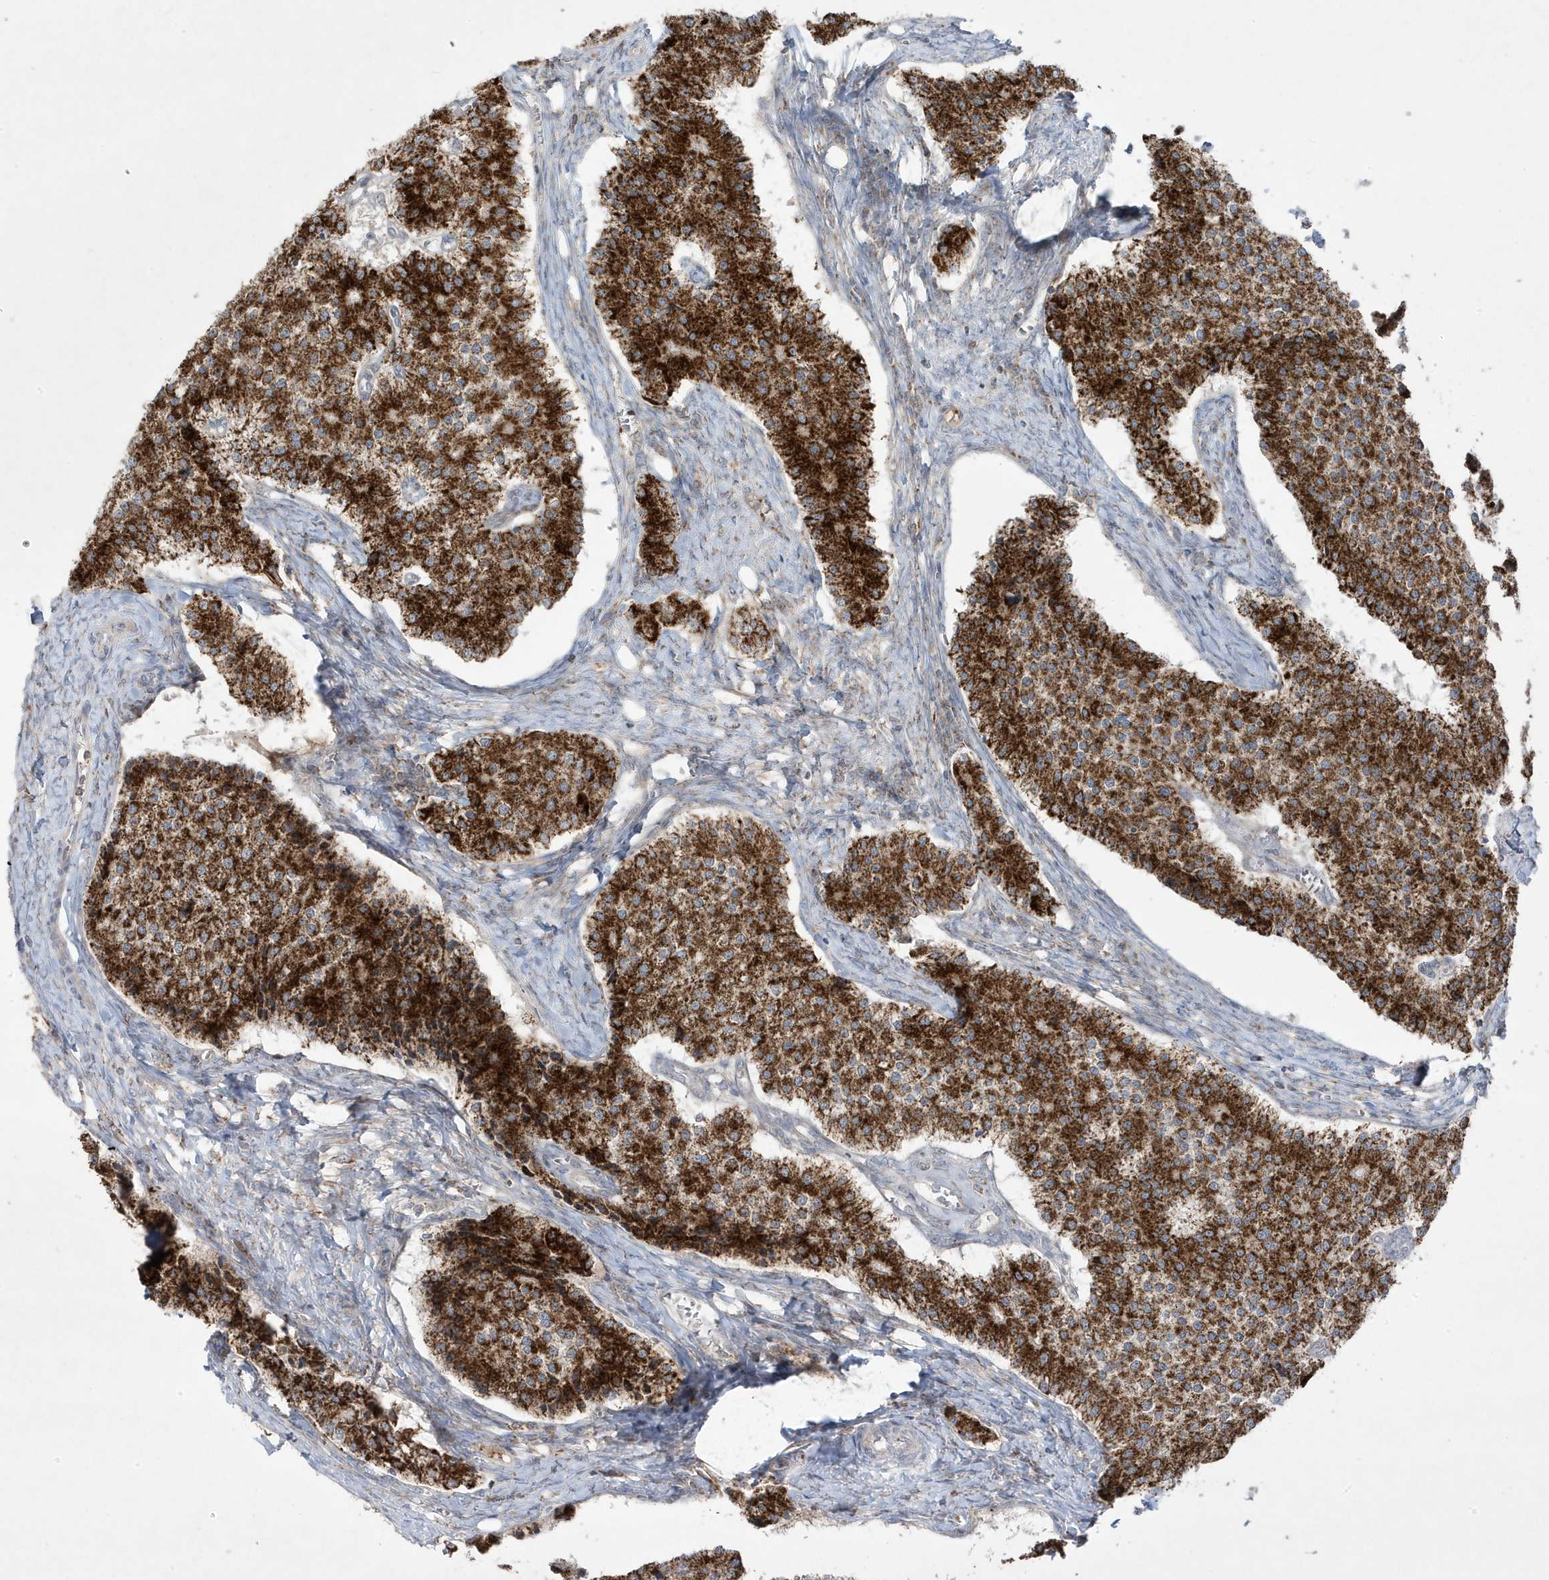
{"staining": {"intensity": "strong", "quantity": ">75%", "location": "cytoplasmic/membranous"}, "tissue": "carcinoid", "cell_type": "Tumor cells", "image_type": "cancer", "snomed": [{"axis": "morphology", "description": "Carcinoid, malignant, NOS"}, {"axis": "topography", "description": "Colon"}], "caption": "An IHC histopathology image of tumor tissue is shown. Protein staining in brown highlights strong cytoplasmic/membranous positivity in carcinoid within tumor cells.", "gene": "ADAMTSL3", "patient": {"sex": "female", "age": 52}}